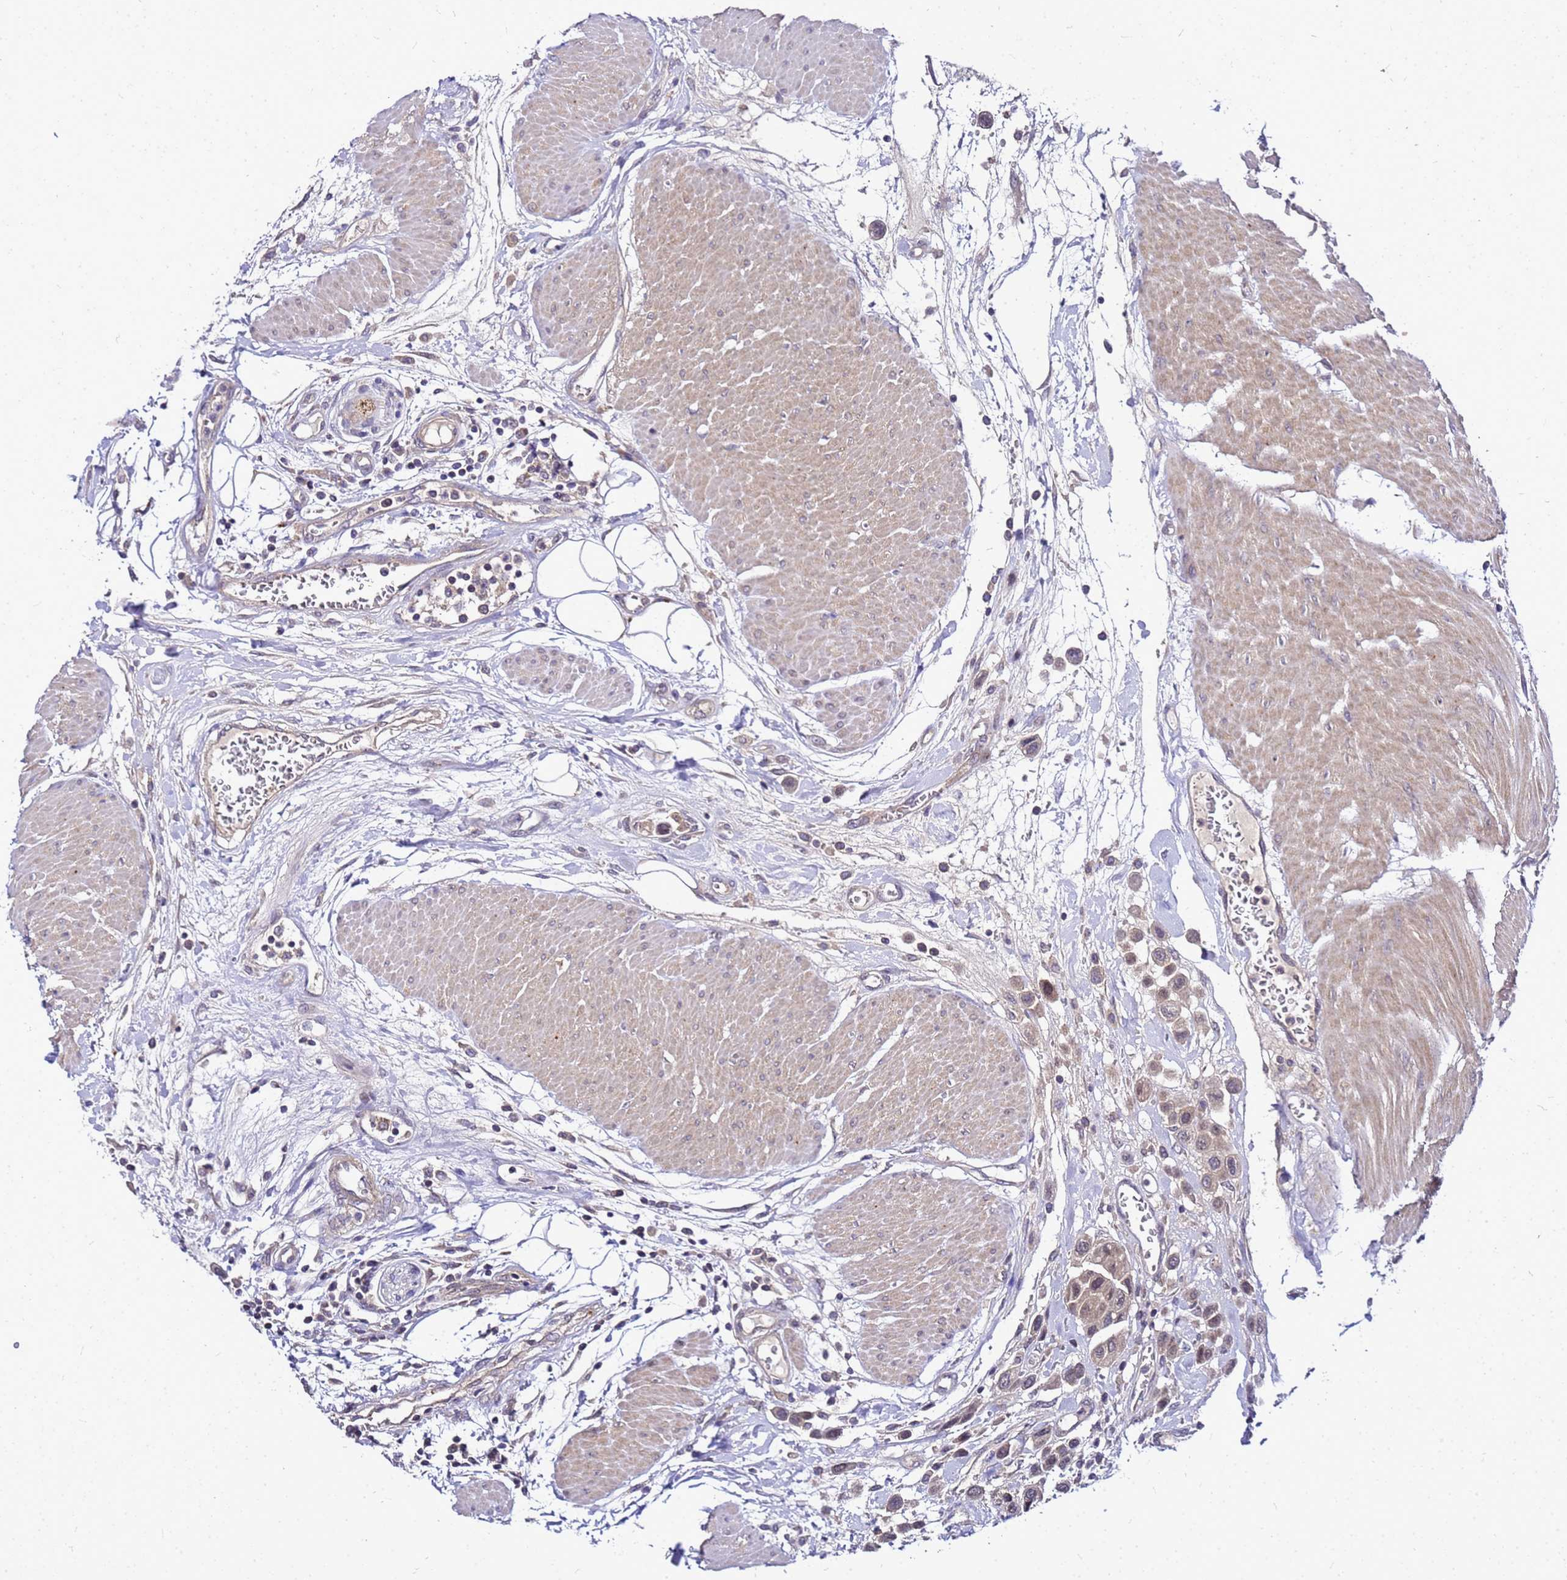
{"staining": {"intensity": "weak", "quantity": "25%-75%", "location": "cytoplasmic/membranous"}, "tissue": "urothelial cancer", "cell_type": "Tumor cells", "image_type": "cancer", "snomed": [{"axis": "morphology", "description": "Urothelial carcinoma, High grade"}, {"axis": "topography", "description": "Urinary bladder"}], "caption": "An immunohistochemistry image of tumor tissue is shown. Protein staining in brown highlights weak cytoplasmic/membranous positivity in urothelial carcinoma (high-grade) within tumor cells.", "gene": "SAT1", "patient": {"sex": "male", "age": 50}}